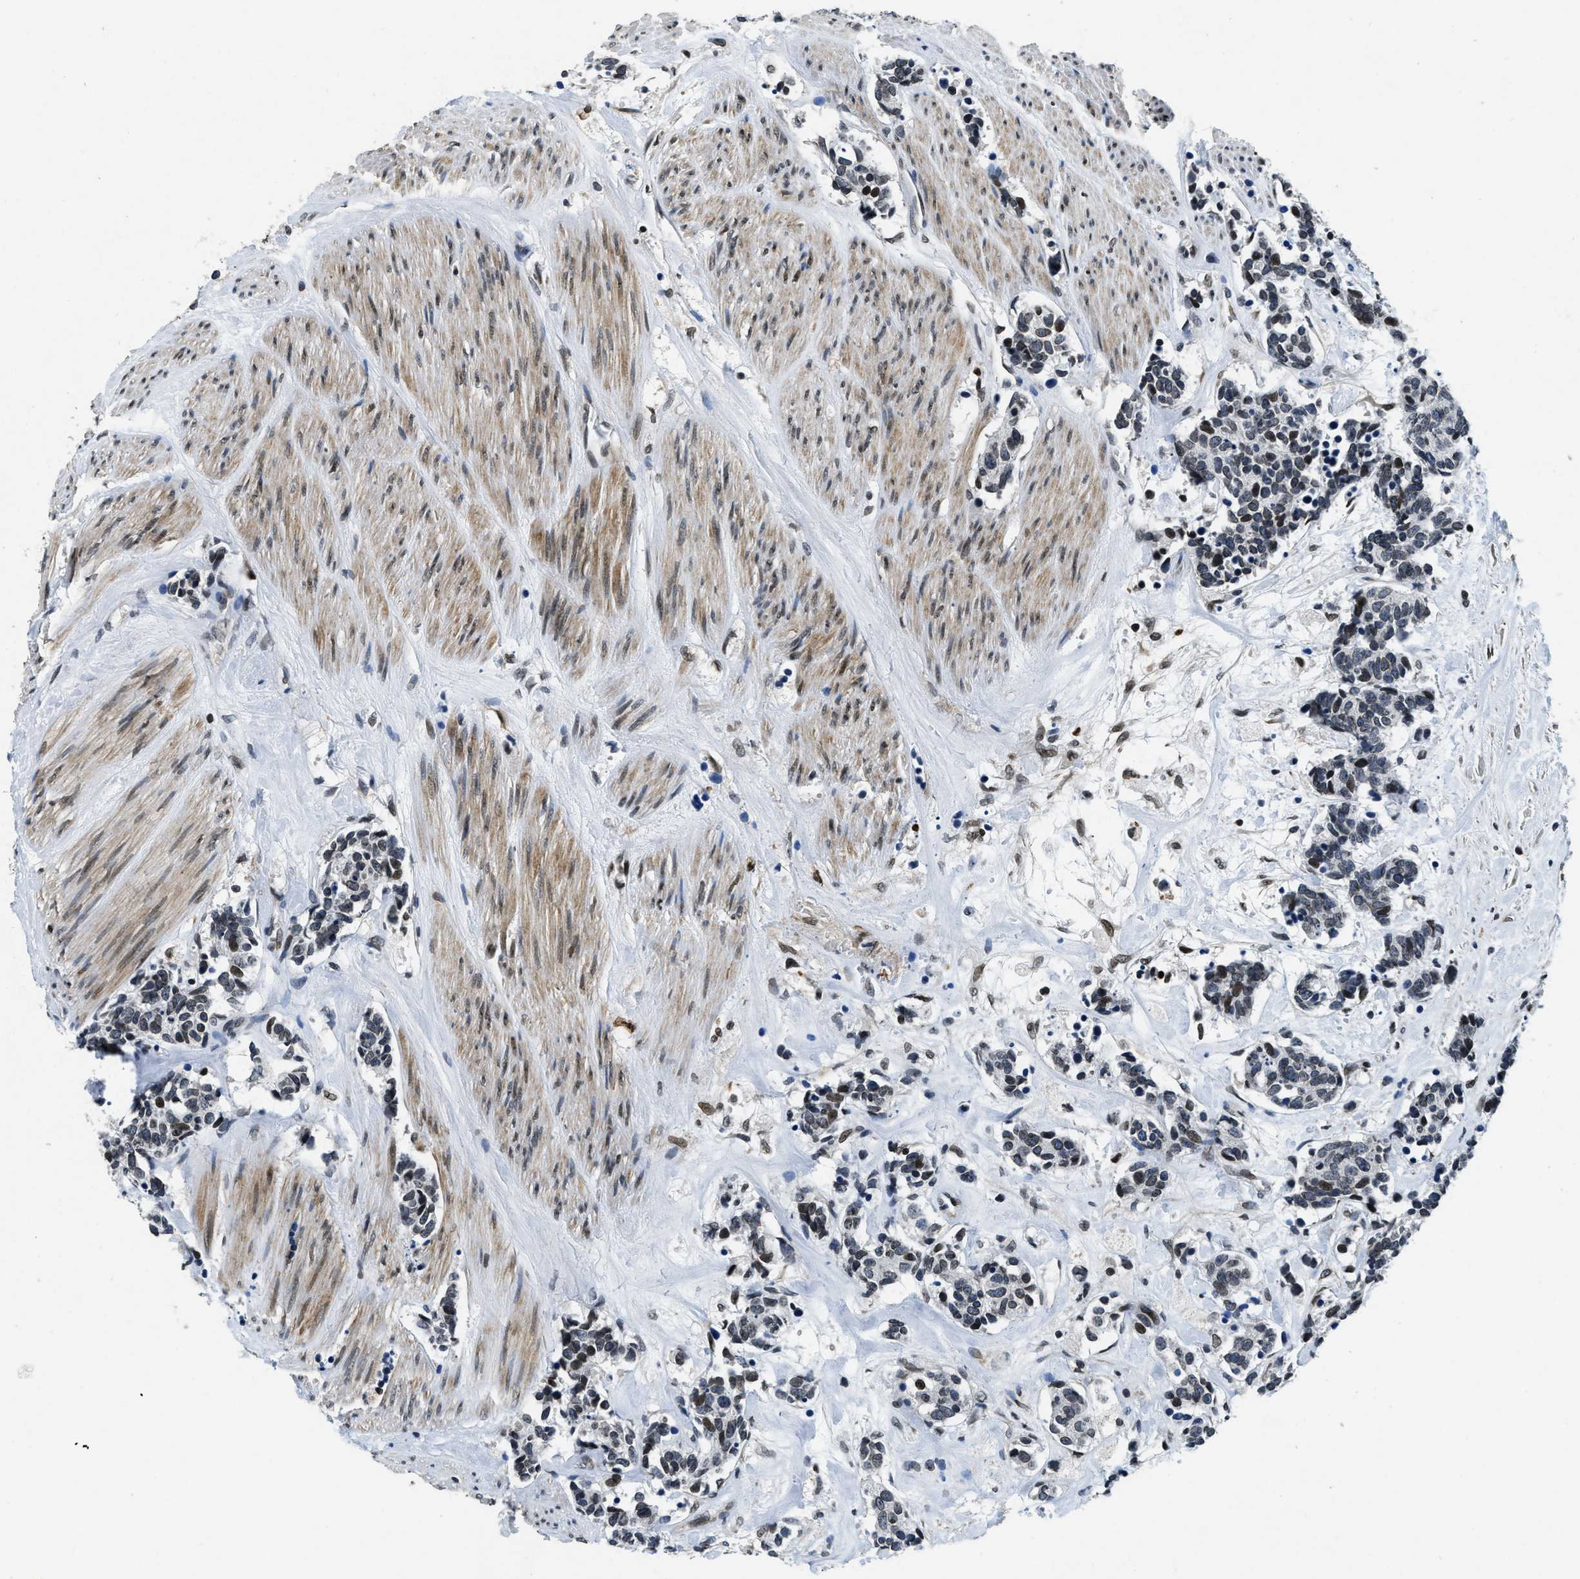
{"staining": {"intensity": "moderate", "quantity": ">75%", "location": "nuclear"}, "tissue": "carcinoid", "cell_type": "Tumor cells", "image_type": "cancer", "snomed": [{"axis": "morphology", "description": "Carcinoma, NOS"}, {"axis": "morphology", "description": "Carcinoid, malignant, NOS"}, {"axis": "topography", "description": "Urinary bladder"}], "caption": "Protein staining exhibits moderate nuclear positivity in approximately >75% of tumor cells in carcinoma.", "gene": "ZC3HC1", "patient": {"sex": "male", "age": 57}}